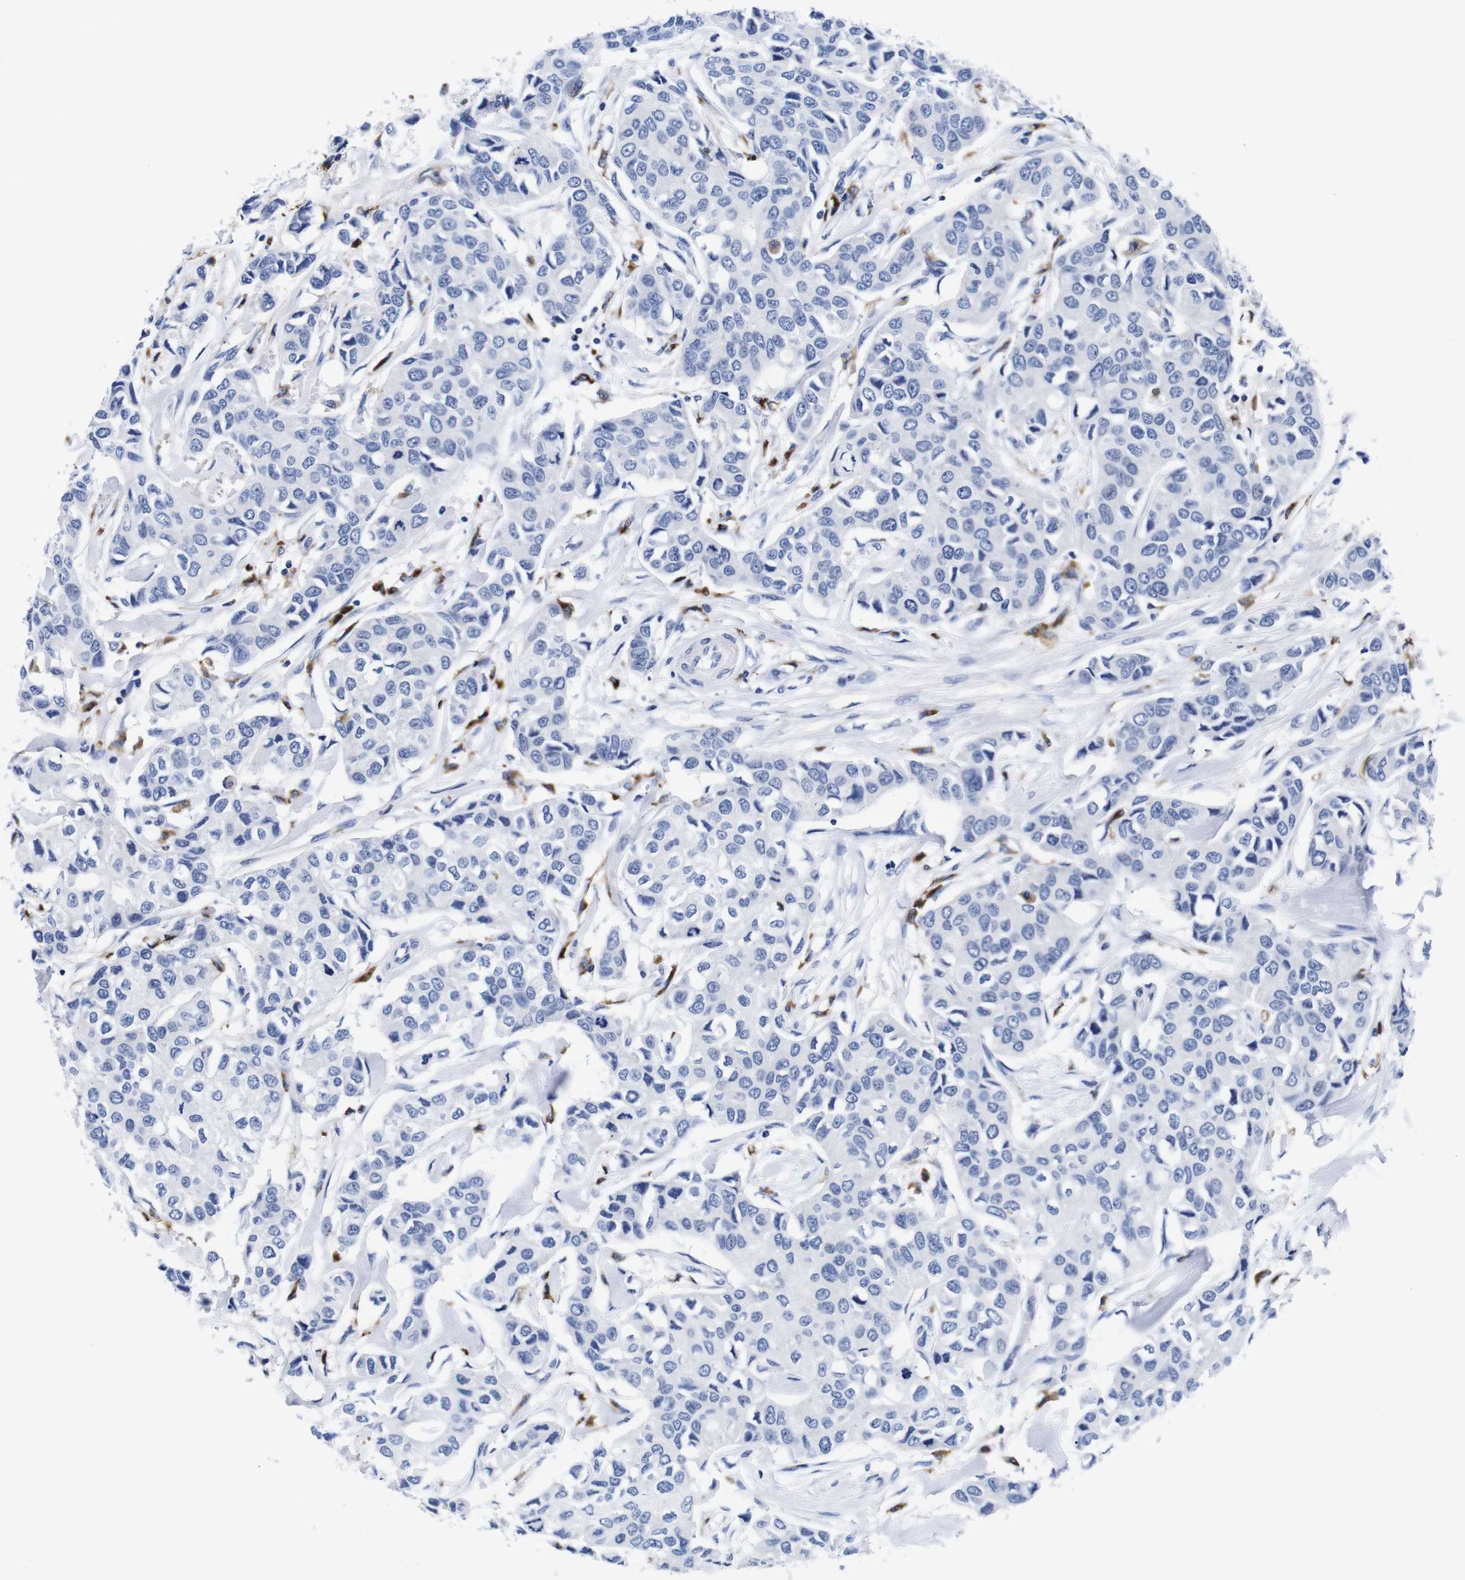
{"staining": {"intensity": "negative", "quantity": "none", "location": "none"}, "tissue": "breast cancer", "cell_type": "Tumor cells", "image_type": "cancer", "snomed": [{"axis": "morphology", "description": "Duct carcinoma"}, {"axis": "topography", "description": "Breast"}], "caption": "Photomicrograph shows no significant protein expression in tumor cells of breast invasive ductal carcinoma.", "gene": "HLA-DMB", "patient": {"sex": "female", "age": 80}}